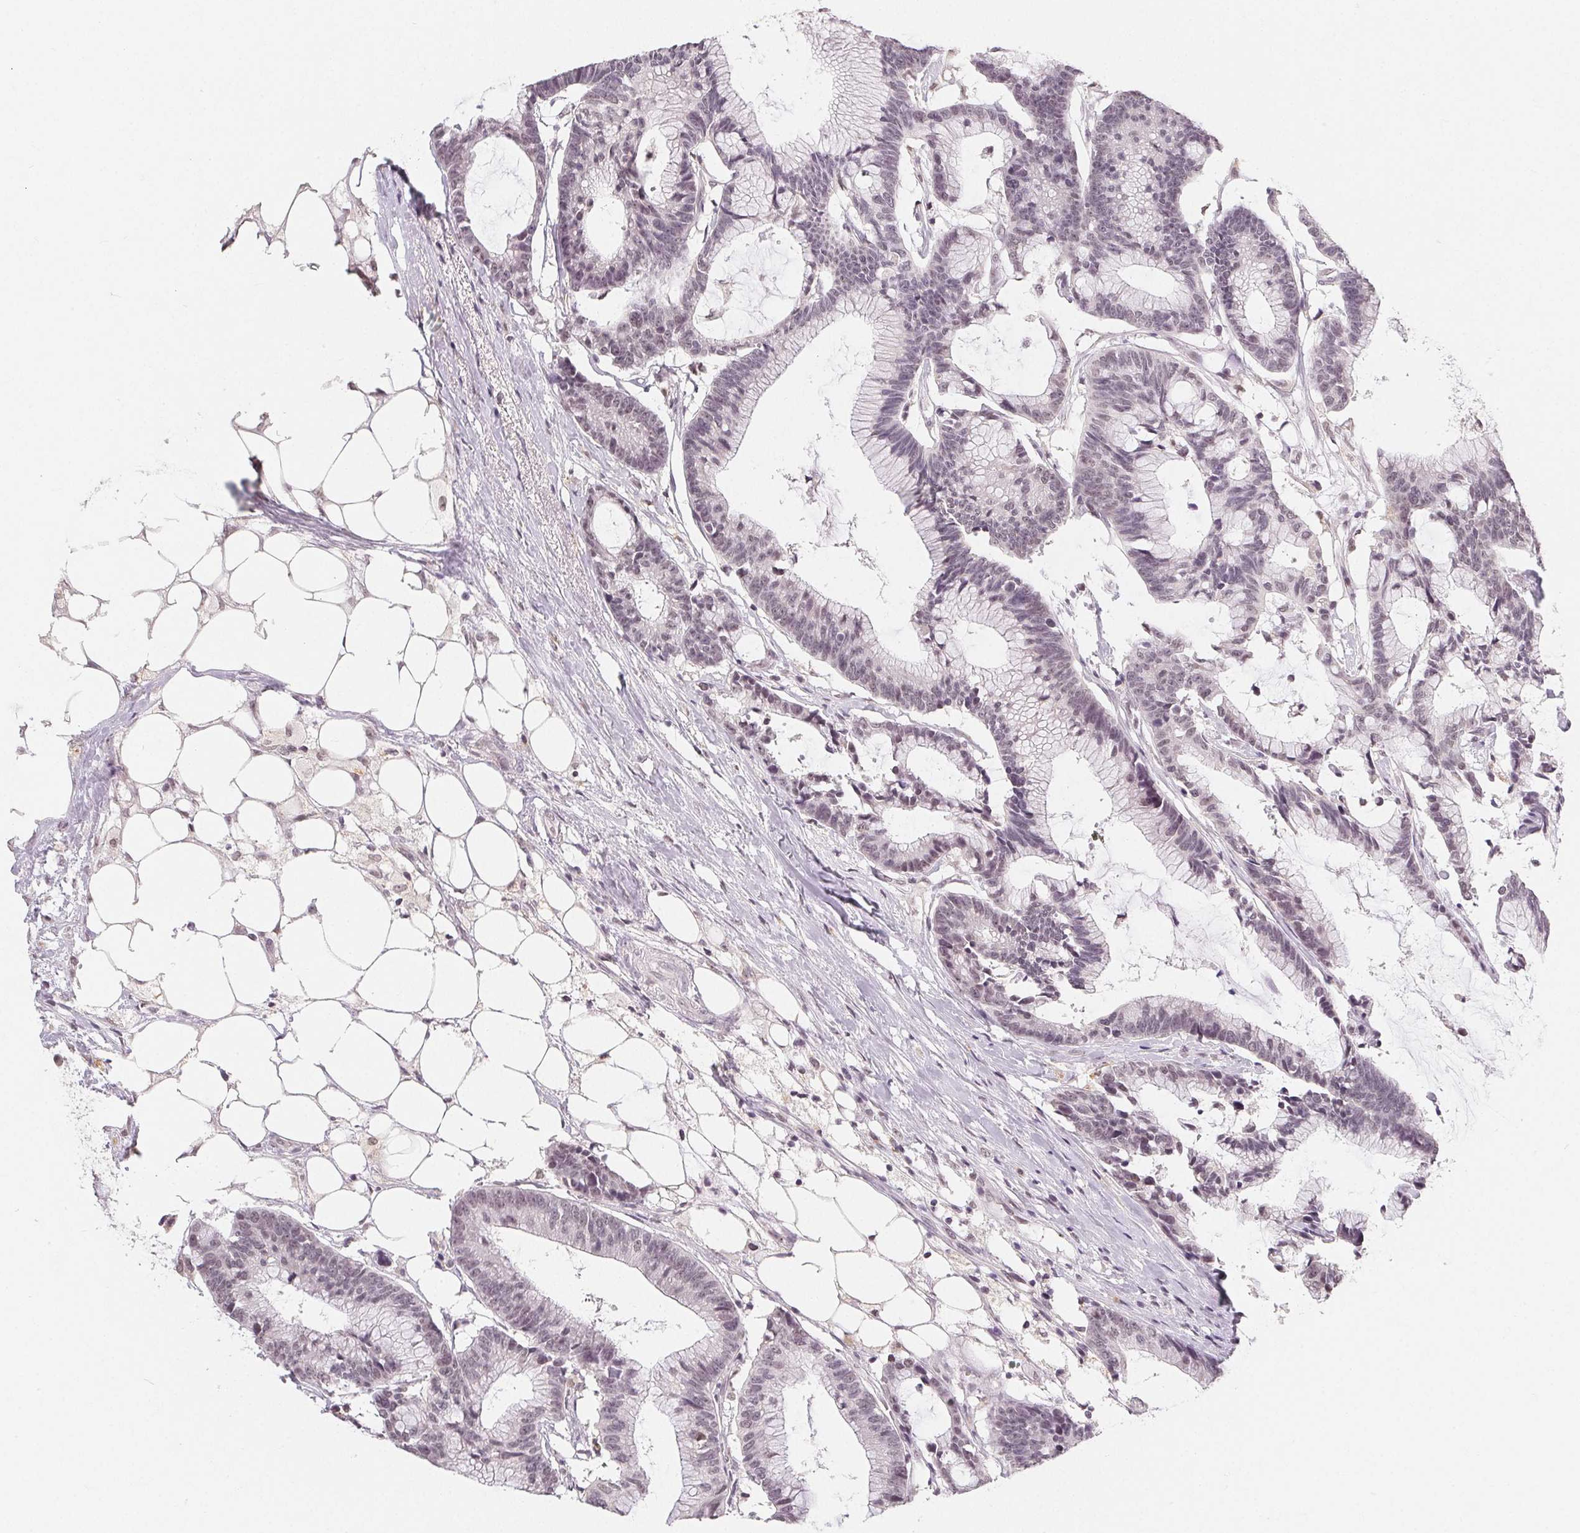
{"staining": {"intensity": "weak", "quantity": "<25%", "location": "nuclear"}, "tissue": "colorectal cancer", "cell_type": "Tumor cells", "image_type": "cancer", "snomed": [{"axis": "morphology", "description": "Adenocarcinoma, NOS"}, {"axis": "topography", "description": "Colon"}], "caption": "Micrograph shows no significant protein positivity in tumor cells of colorectal adenocarcinoma. The staining was performed using DAB to visualize the protein expression in brown, while the nuclei were stained in blue with hematoxylin (Magnification: 20x).", "gene": "NXF3", "patient": {"sex": "female", "age": 78}}